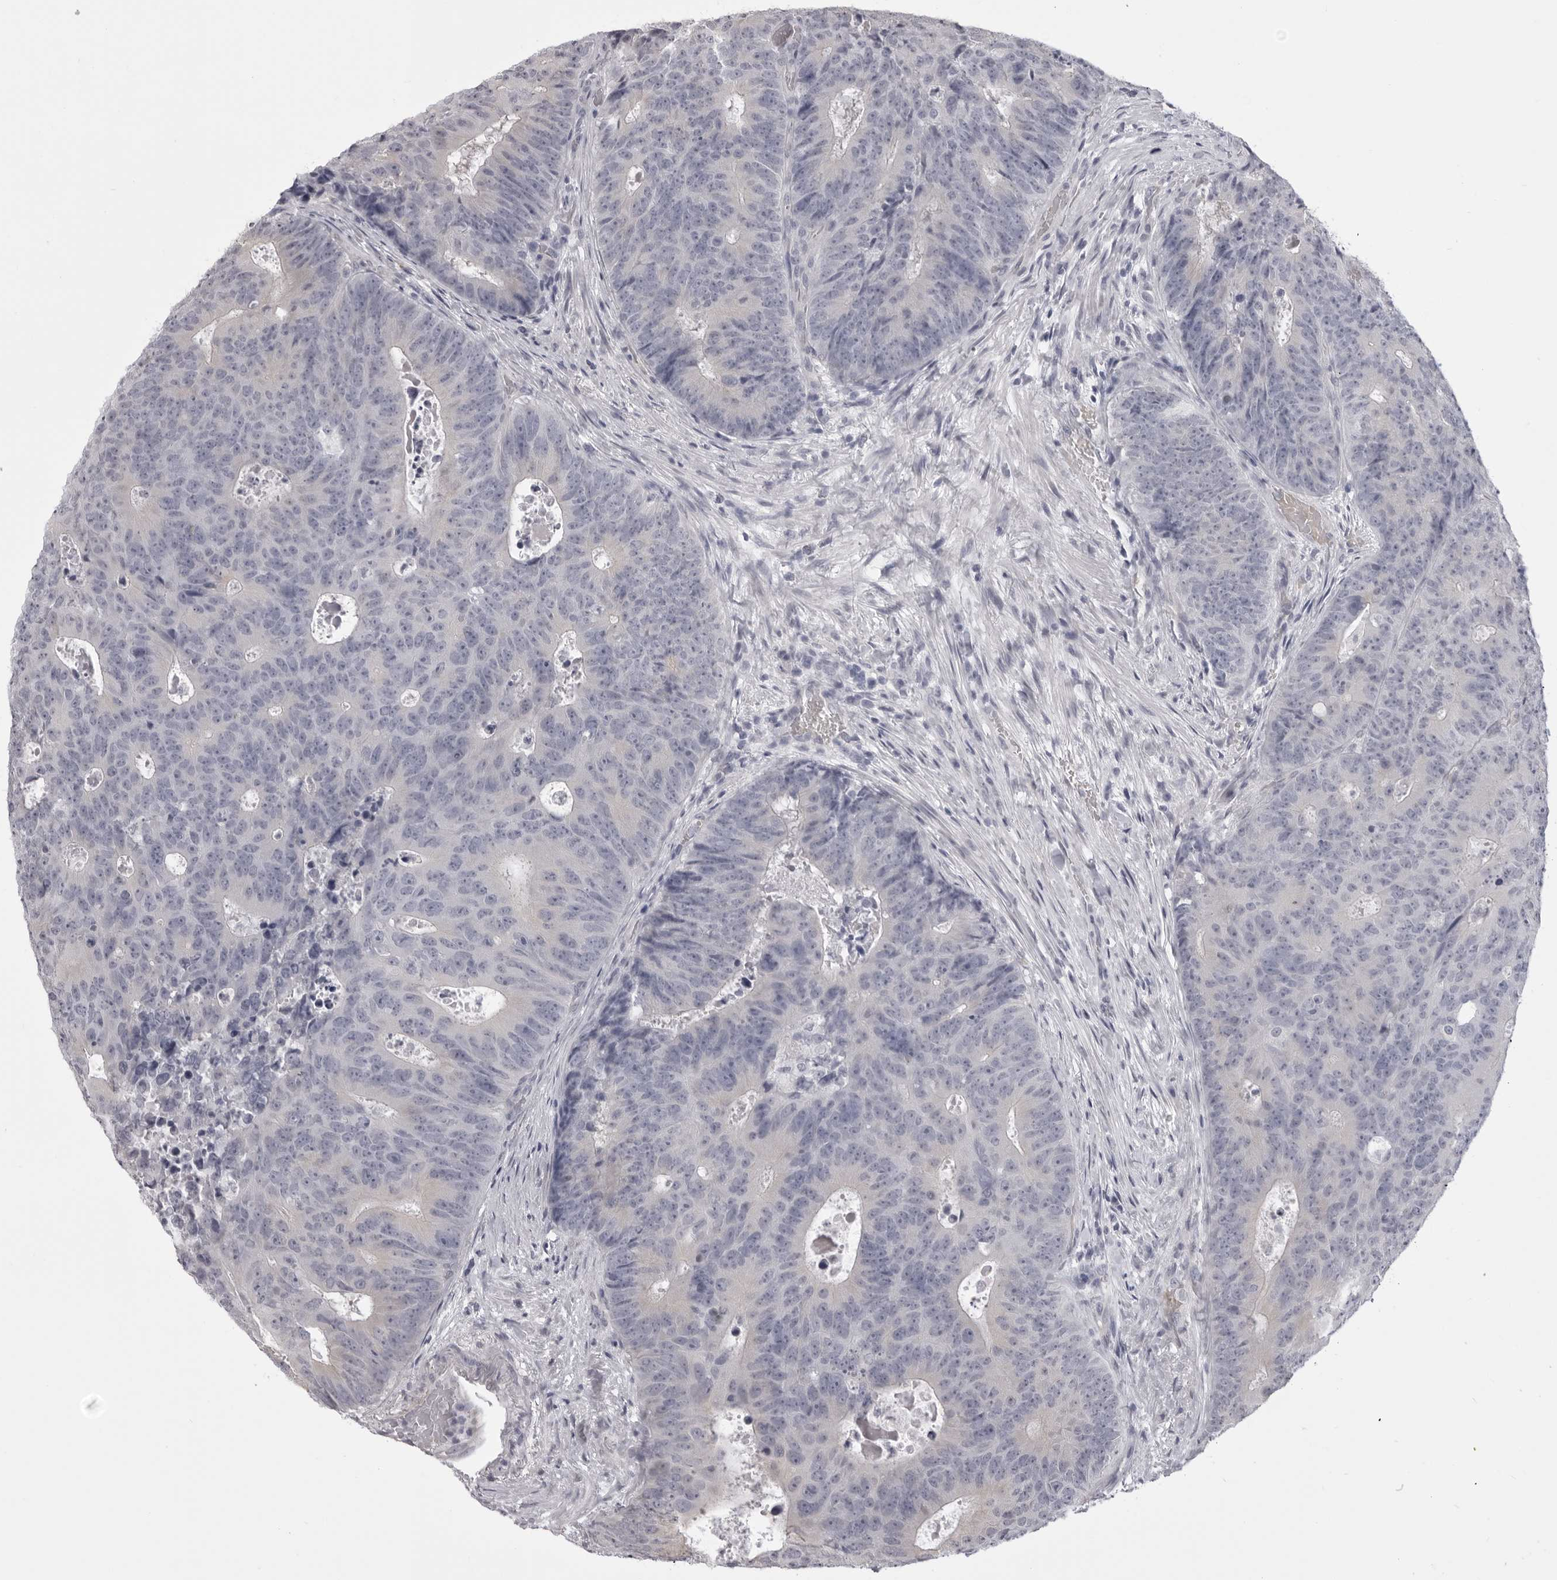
{"staining": {"intensity": "negative", "quantity": "none", "location": "none"}, "tissue": "colorectal cancer", "cell_type": "Tumor cells", "image_type": "cancer", "snomed": [{"axis": "morphology", "description": "Adenocarcinoma, NOS"}, {"axis": "topography", "description": "Colon"}], "caption": "A high-resolution micrograph shows immunohistochemistry staining of adenocarcinoma (colorectal), which displays no significant positivity in tumor cells. Nuclei are stained in blue.", "gene": "EPHA10", "patient": {"sex": "male", "age": 87}}